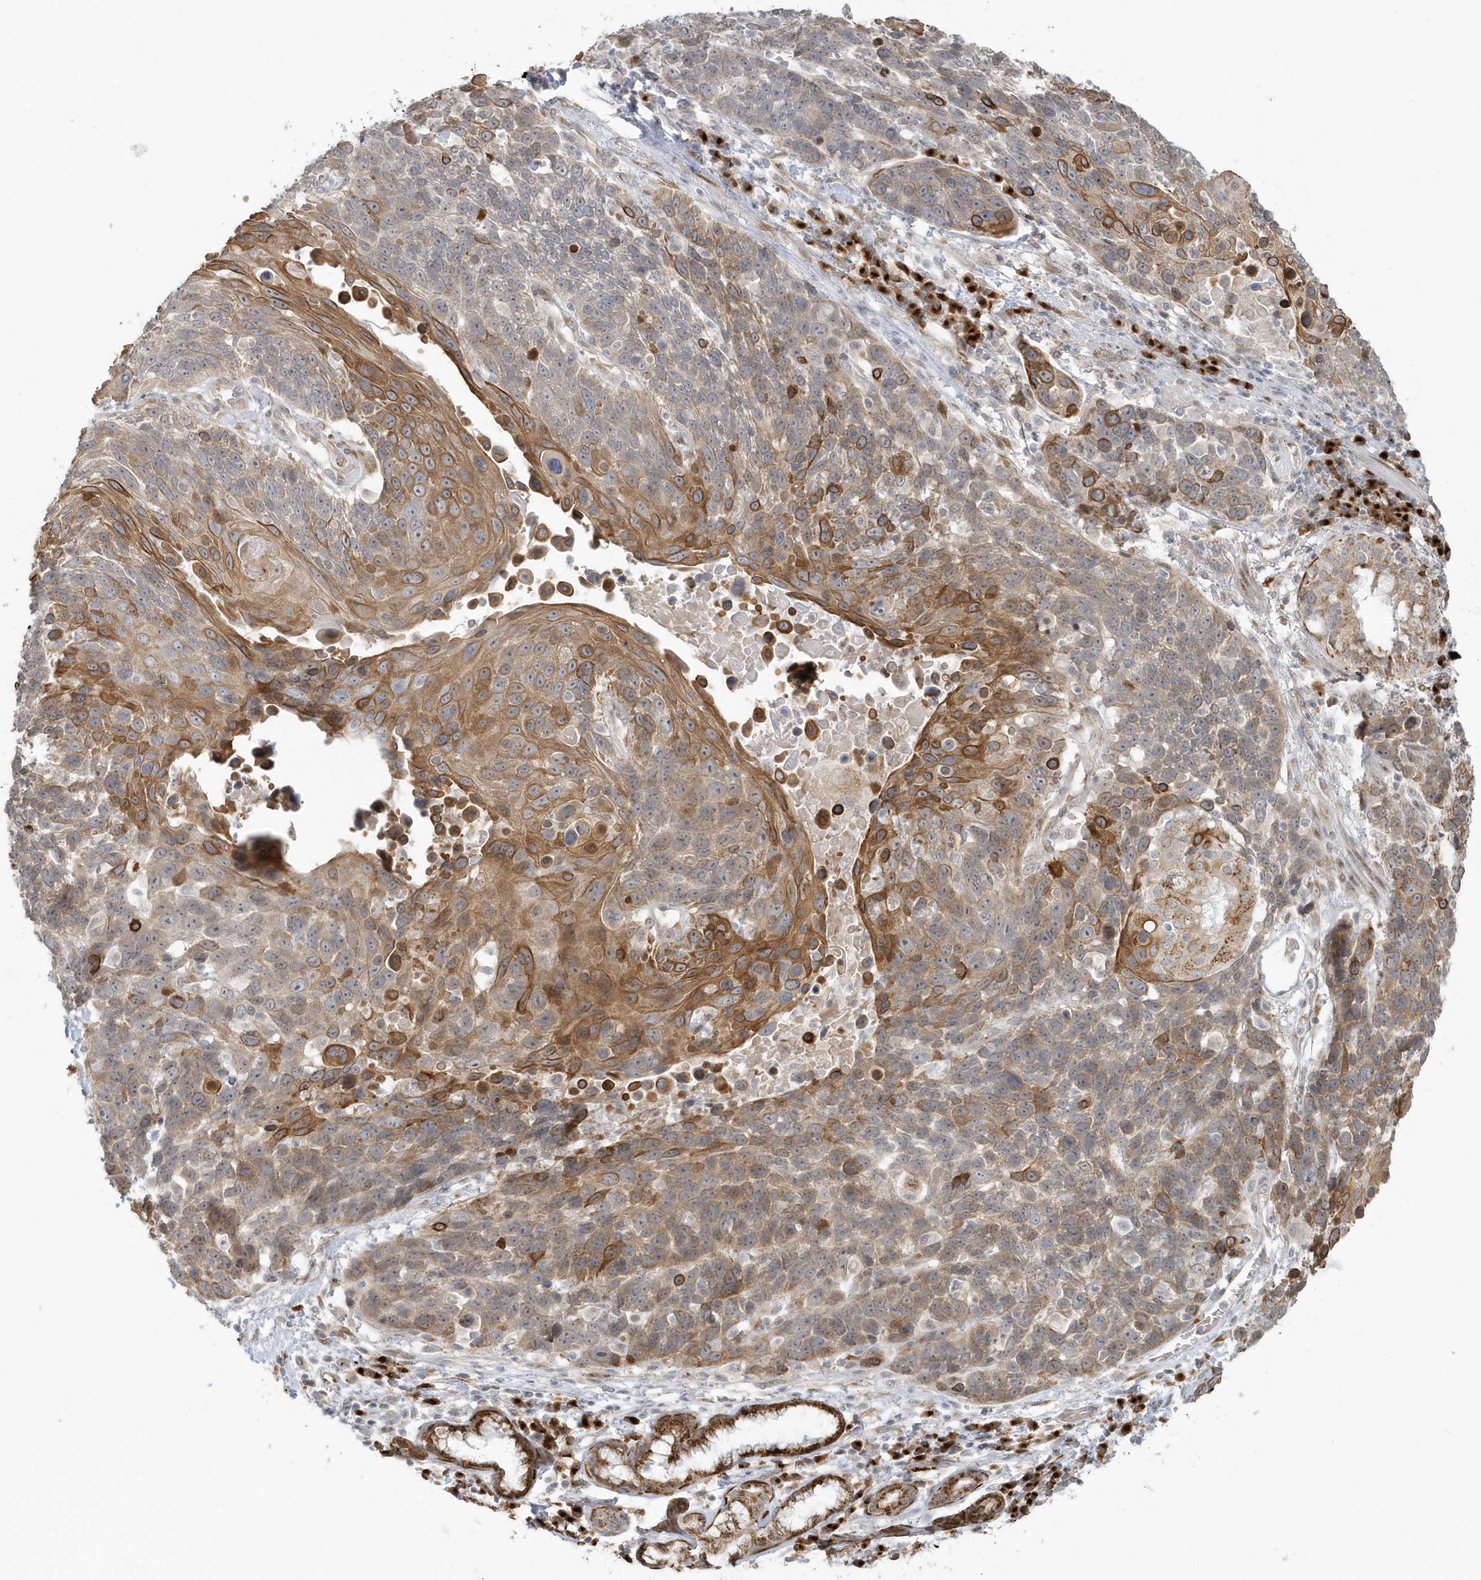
{"staining": {"intensity": "moderate", "quantity": "25%-75%", "location": "cytoplasmic/membranous"}, "tissue": "lung cancer", "cell_type": "Tumor cells", "image_type": "cancer", "snomed": [{"axis": "morphology", "description": "Squamous cell carcinoma, NOS"}, {"axis": "topography", "description": "Lung"}], "caption": "Squamous cell carcinoma (lung) stained with a protein marker displays moderate staining in tumor cells.", "gene": "DHFR", "patient": {"sex": "male", "age": 66}}